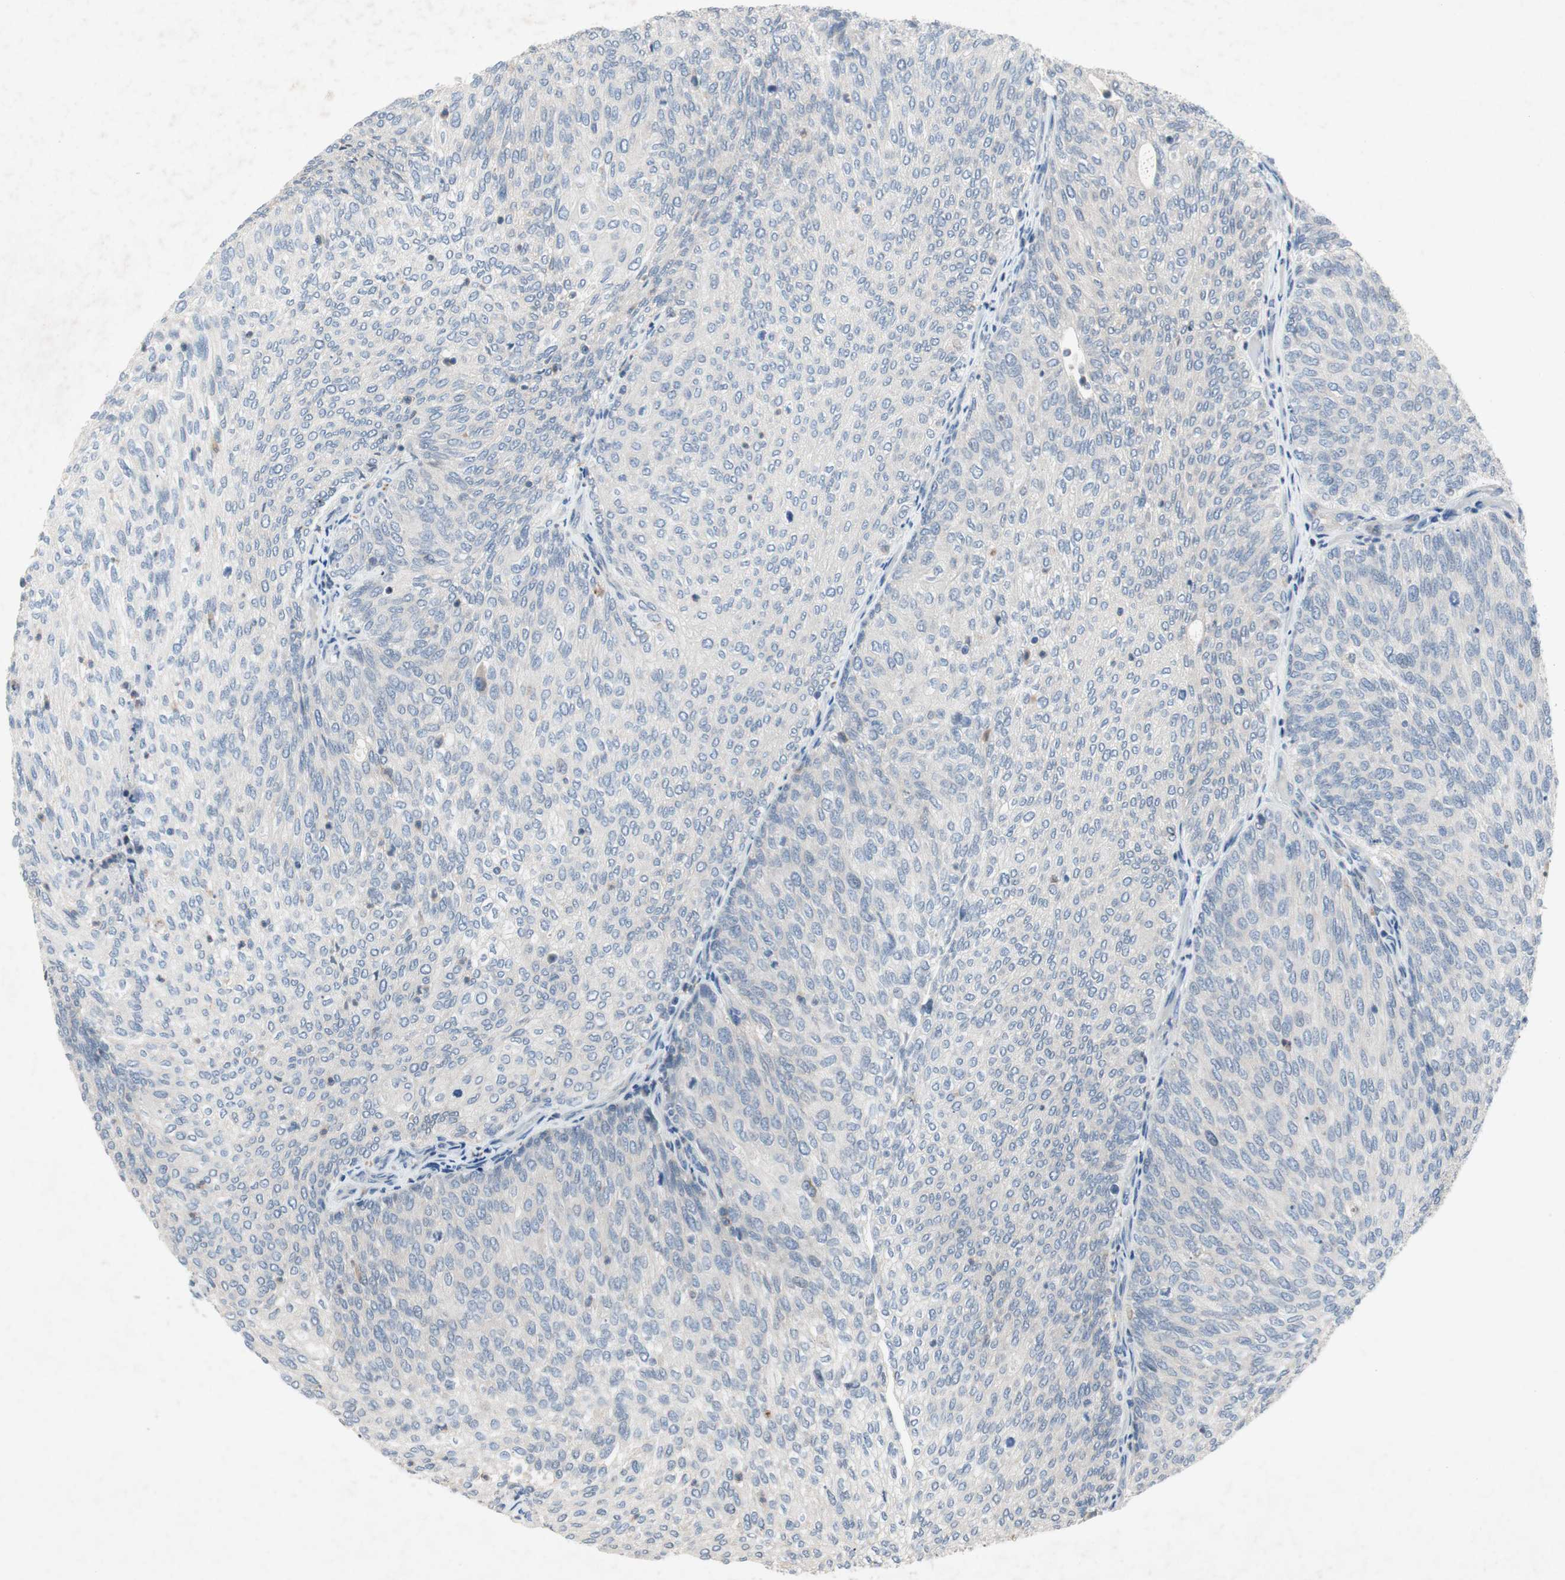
{"staining": {"intensity": "negative", "quantity": "none", "location": "none"}, "tissue": "urothelial cancer", "cell_type": "Tumor cells", "image_type": "cancer", "snomed": [{"axis": "morphology", "description": "Urothelial carcinoma, Low grade"}, {"axis": "topography", "description": "Urinary bladder"}], "caption": "Immunohistochemistry (IHC) image of neoplastic tissue: urothelial cancer stained with DAB (3,3'-diaminobenzidine) demonstrates no significant protein expression in tumor cells. (DAB immunohistochemistry, high magnification).", "gene": "MUTYH", "patient": {"sex": "female", "age": 79}}